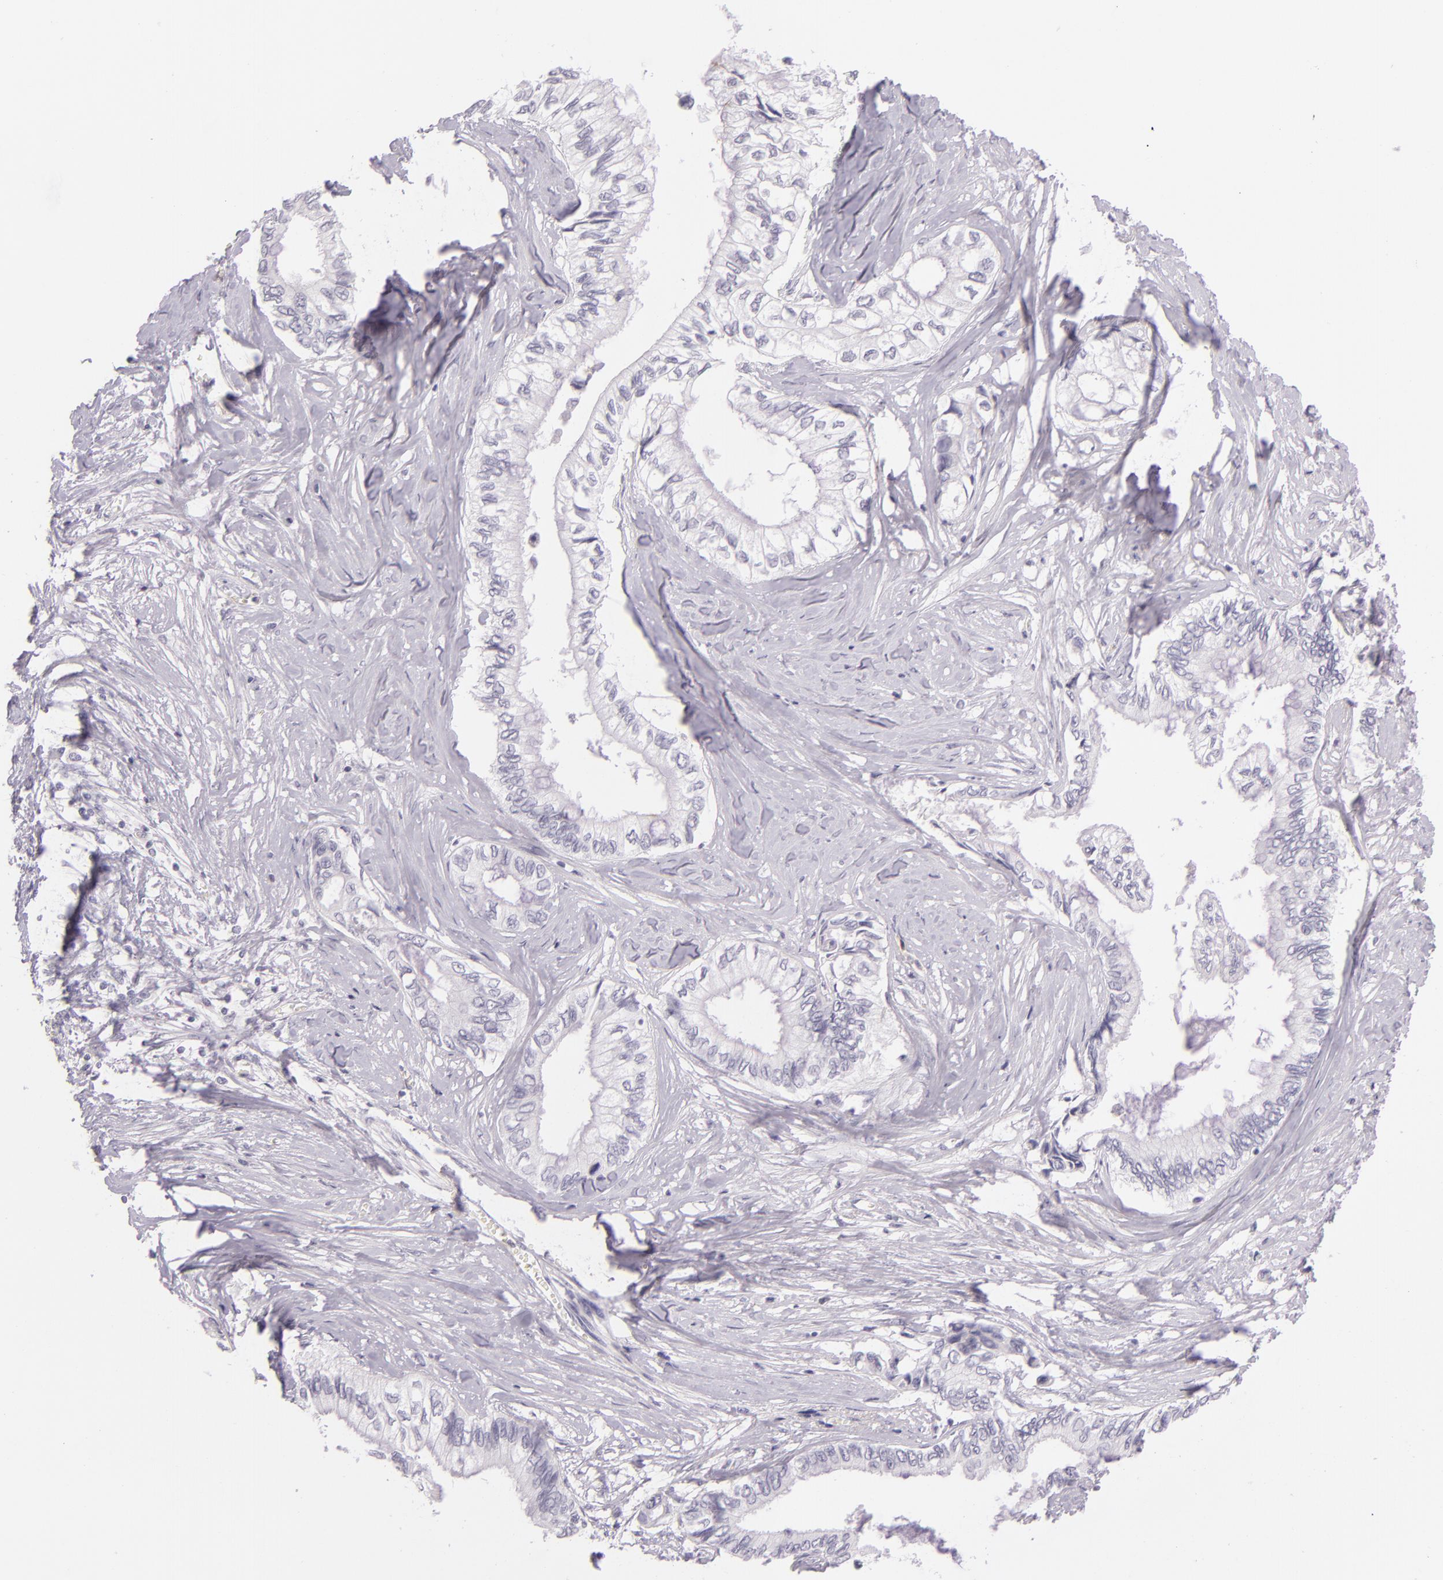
{"staining": {"intensity": "negative", "quantity": "none", "location": "none"}, "tissue": "pancreatic cancer", "cell_type": "Tumor cells", "image_type": "cancer", "snomed": [{"axis": "morphology", "description": "Adenocarcinoma, NOS"}, {"axis": "topography", "description": "Pancreas"}], "caption": "Tumor cells show no significant protein positivity in pancreatic cancer (adenocarcinoma).", "gene": "CBS", "patient": {"sex": "female", "age": 66}}